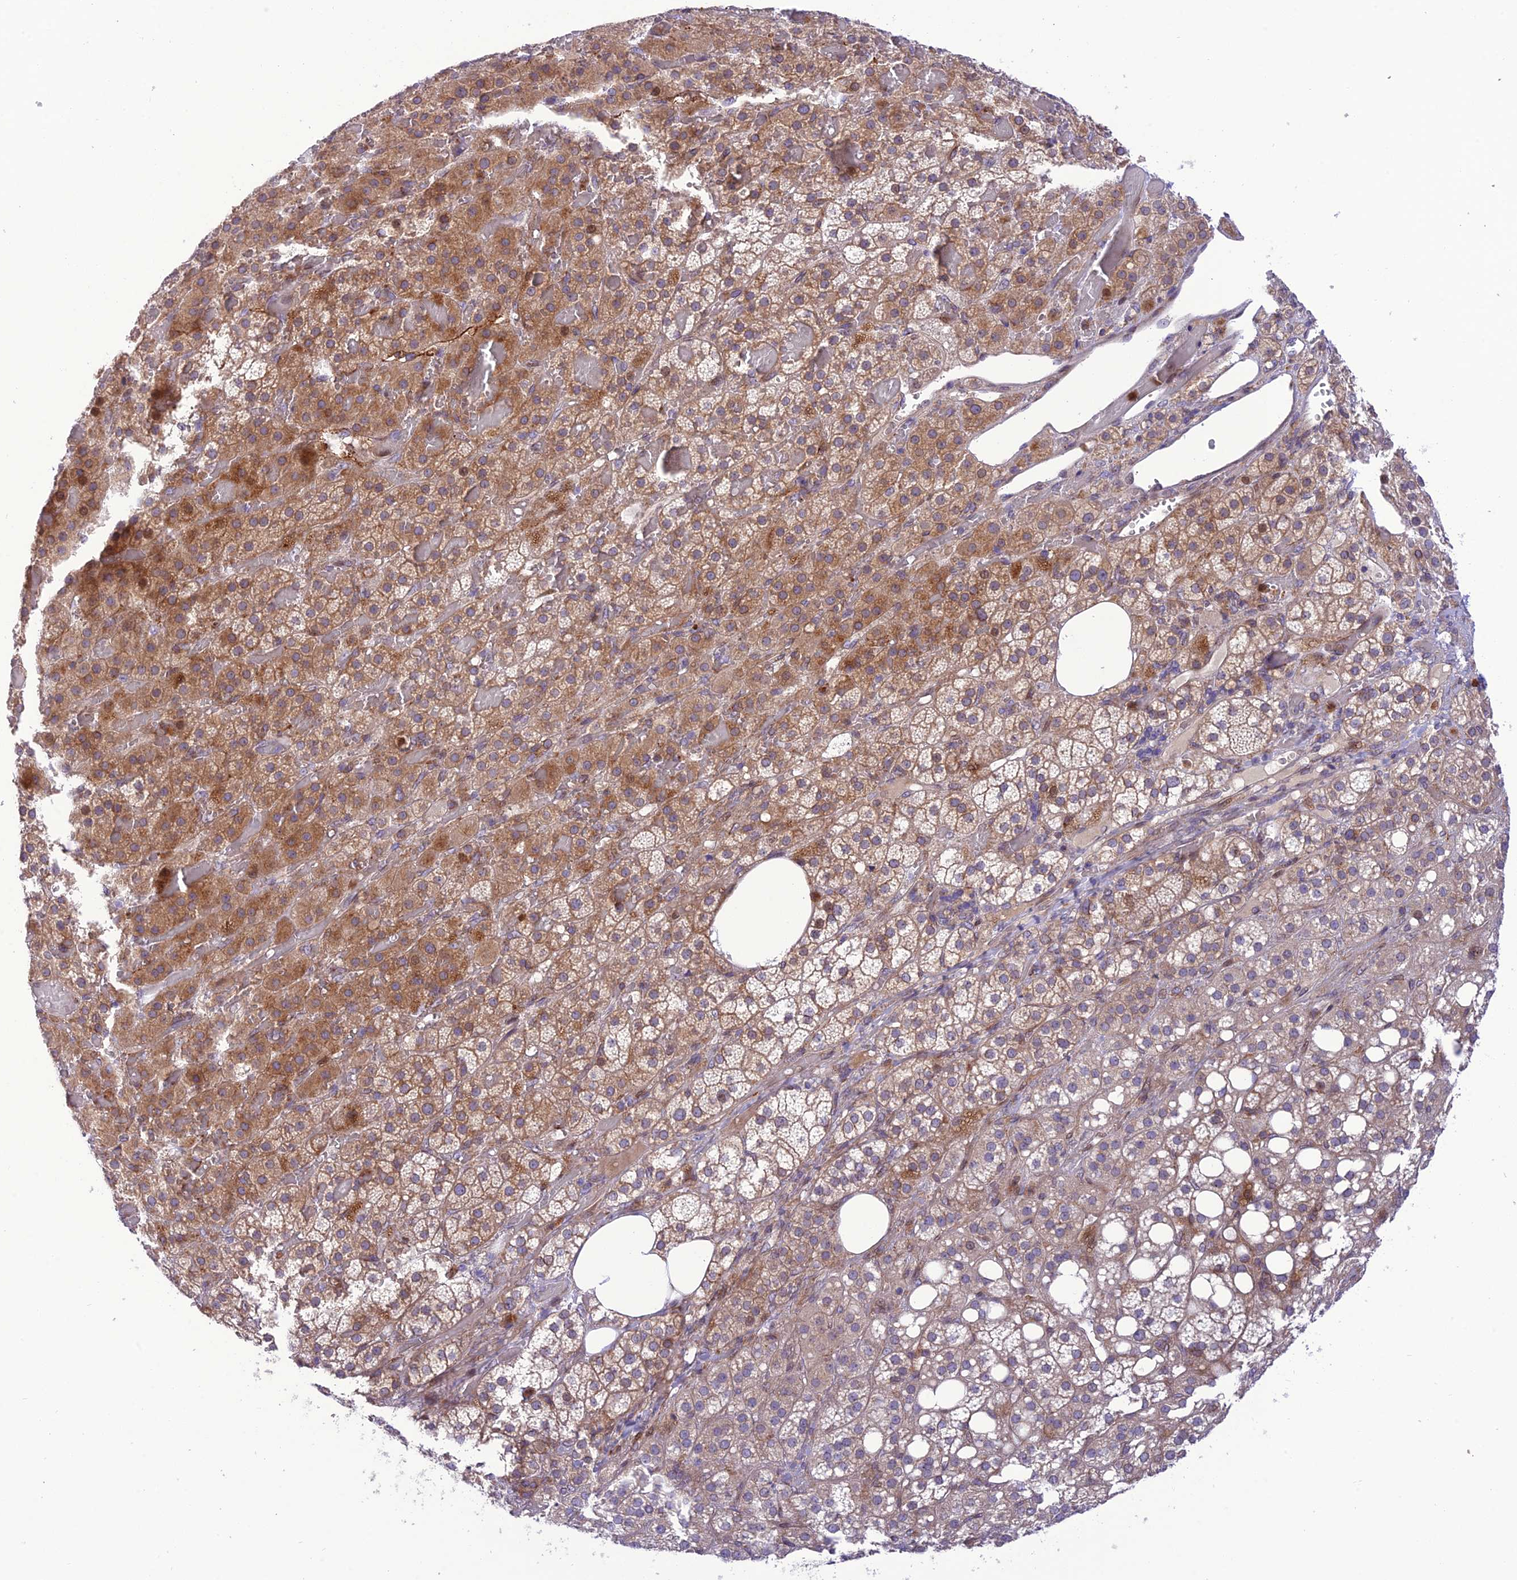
{"staining": {"intensity": "moderate", "quantity": ">75%", "location": "cytoplasmic/membranous"}, "tissue": "adrenal gland", "cell_type": "Glandular cells", "image_type": "normal", "snomed": [{"axis": "morphology", "description": "Normal tissue, NOS"}, {"axis": "topography", "description": "Adrenal gland"}], "caption": "Moderate cytoplasmic/membranous positivity is appreciated in approximately >75% of glandular cells in benign adrenal gland. (brown staining indicates protein expression, while blue staining denotes nuclei).", "gene": "JMY", "patient": {"sex": "female", "age": 59}}